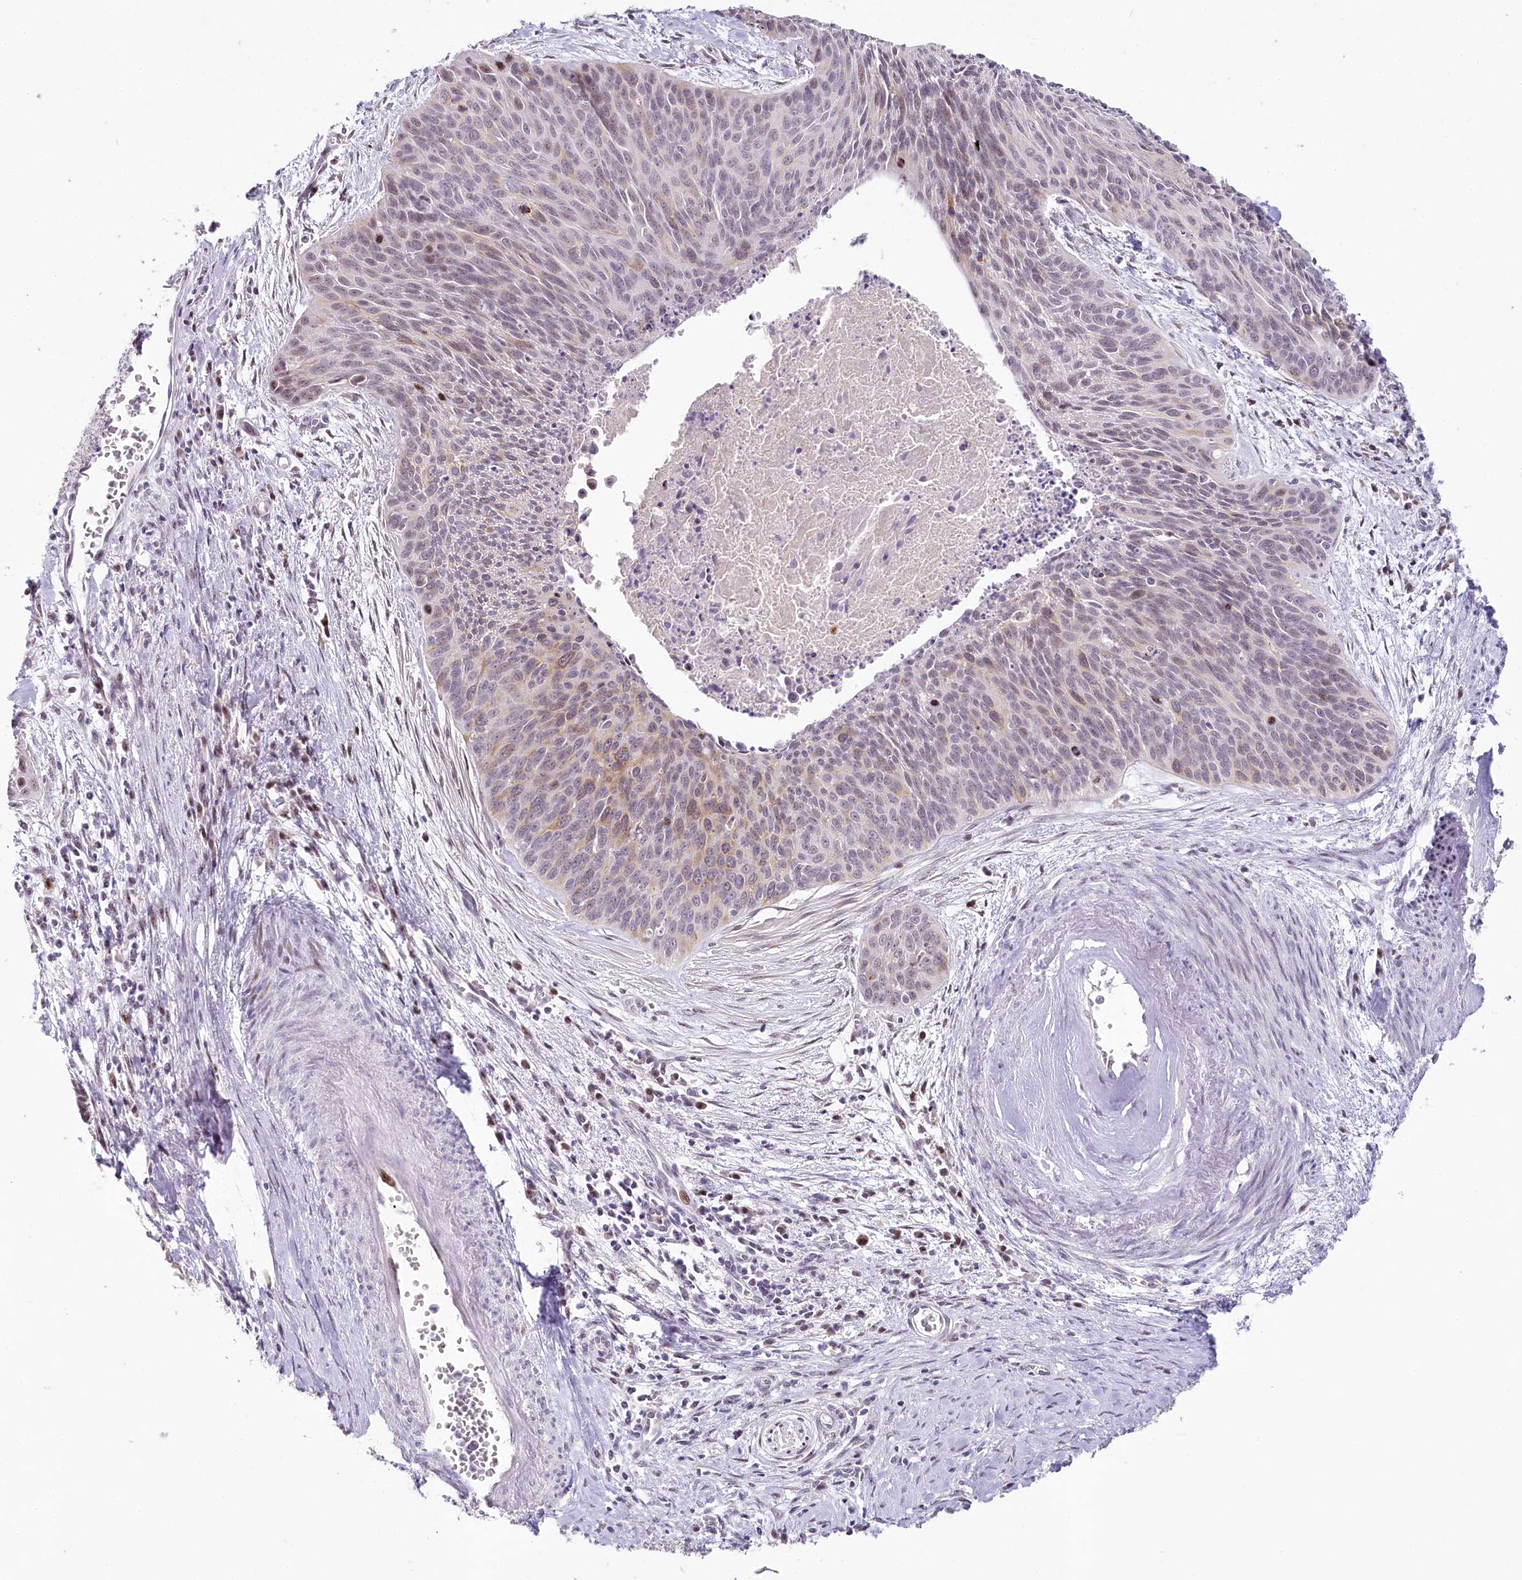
{"staining": {"intensity": "weak", "quantity": "<25%", "location": "cytoplasmic/membranous,nuclear"}, "tissue": "cervical cancer", "cell_type": "Tumor cells", "image_type": "cancer", "snomed": [{"axis": "morphology", "description": "Squamous cell carcinoma, NOS"}, {"axis": "topography", "description": "Cervix"}], "caption": "Tumor cells are negative for protein expression in human cervical cancer (squamous cell carcinoma).", "gene": "HPD", "patient": {"sex": "female", "age": 55}}